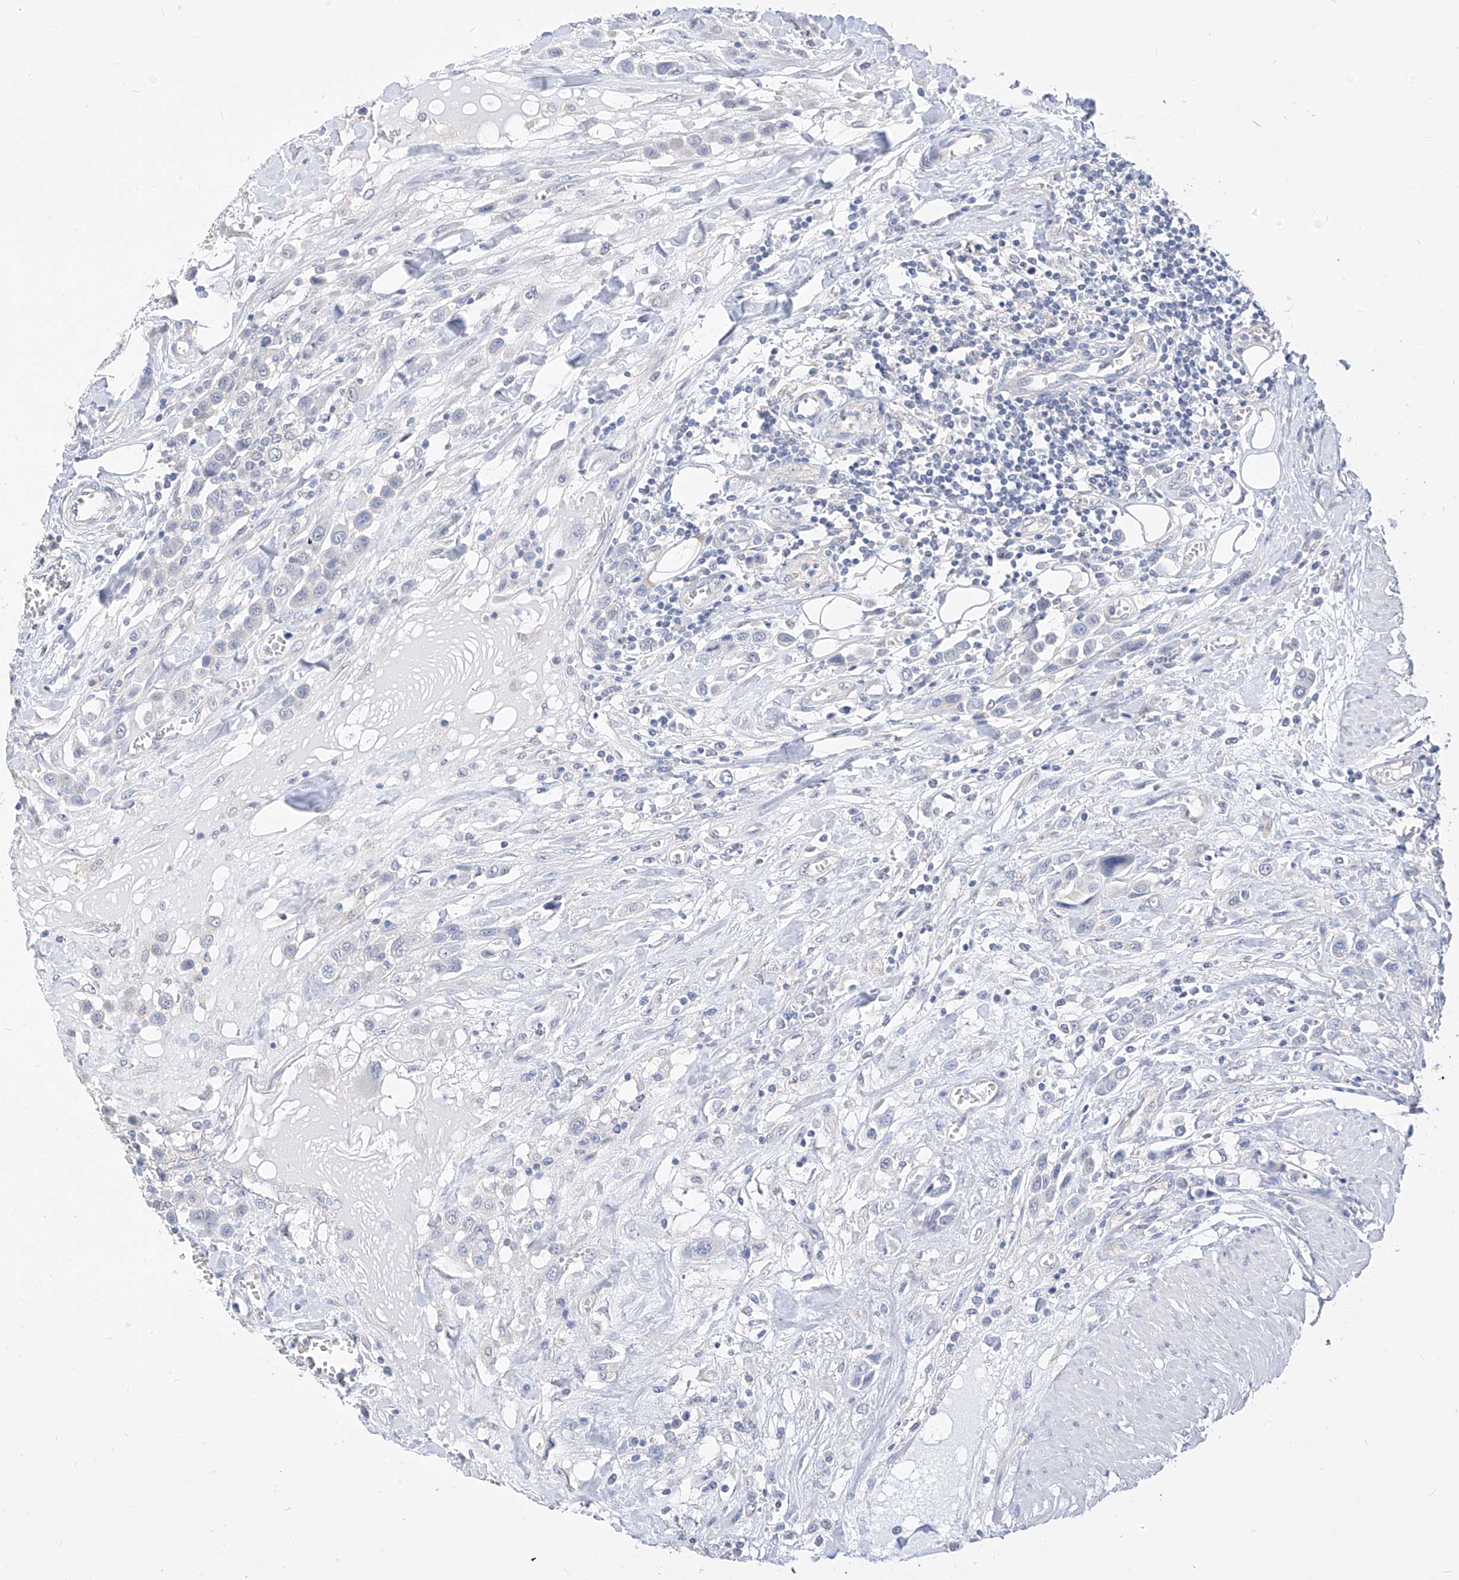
{"staining": {"intensity": "negative", "quantity": "none", "location": "none"}, "tissue": "urothelial cancer", "cell_type": "Tumor cells", "image_type": "cancer", "snomed": [{"axis": "morphology", "description": "Urothelial carcinoma, High grade"}, {"axis": "topography", "description": "Urinary bladder"}], "caption": "Immunohistochemical staining of urothelial cancer reveals no significant expression in tumor cells. (DAB IHC visualized using brightfield microscopy, high magnification).", "gene": "ZZEF1", "patient": {"sex": "male", "age": 50}}